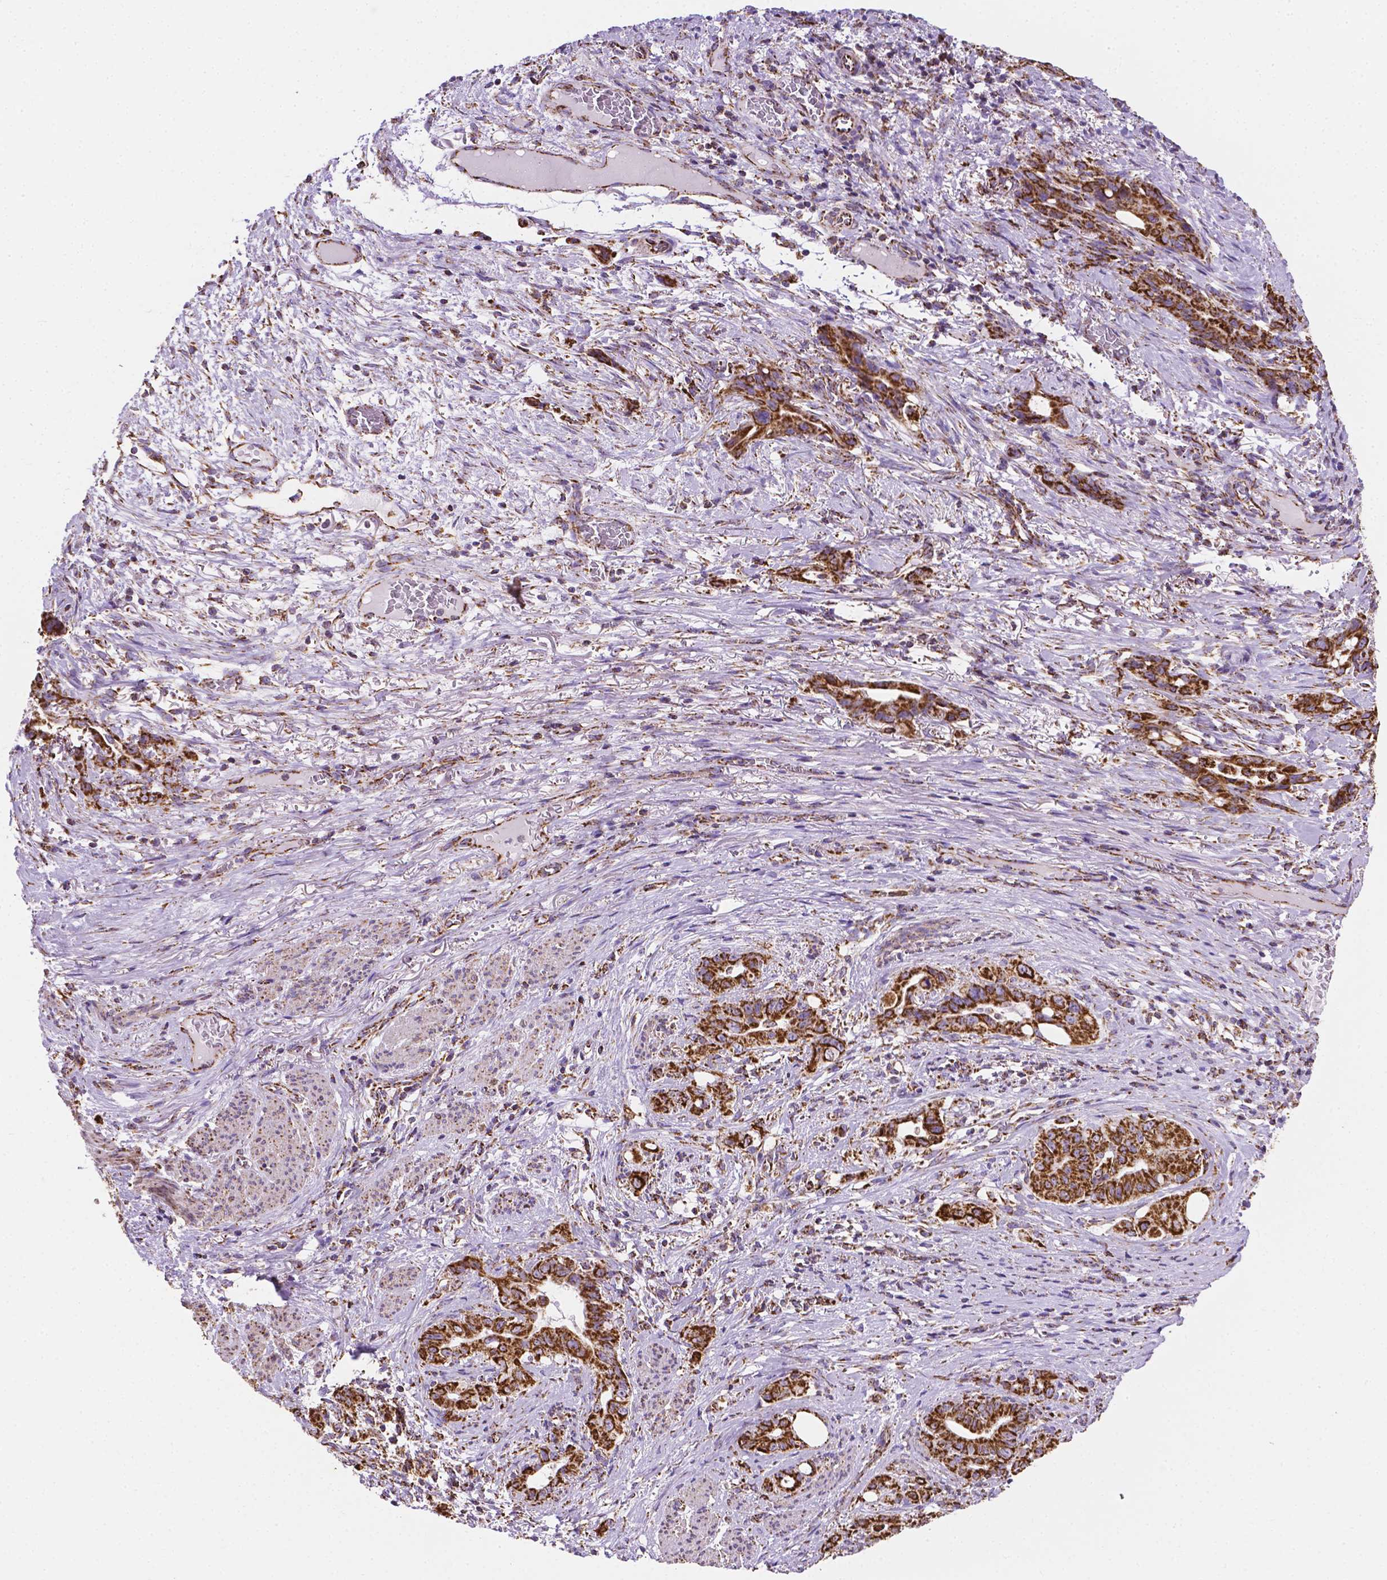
{"staining": {"intensity": "strong", "quantity": ">75%", "location": "cytoplasmic/membranous"}, "tissue": "stomach cancer", "cell_type": "Tumor cells", "image_type": "cancer", "snomed": [{"axis": "morphology", "description": "Normal tissue, NOS"}, {"axis": "morphology", "description": "Adenocarcinoma, NOS"}, {"axis": "topography", "description": "Esophagus"}, {"axis": "topography", "description": "Stomach, upper"}], "caption": "IHC staining of stomach cancer (adenocarcinoma), which demonstrates high levels of strong cytoplasmic/membranous positivity in approximately >75% of tumor cells indicating strong cytoplasmic/membranous protein staining. The staining was performed using DAB (brown) for protein detection and nuclei were counterstained in hematoxylin (blue).", "gene": "RMDN3", "patient": {"sex": "male", "age": 62}}